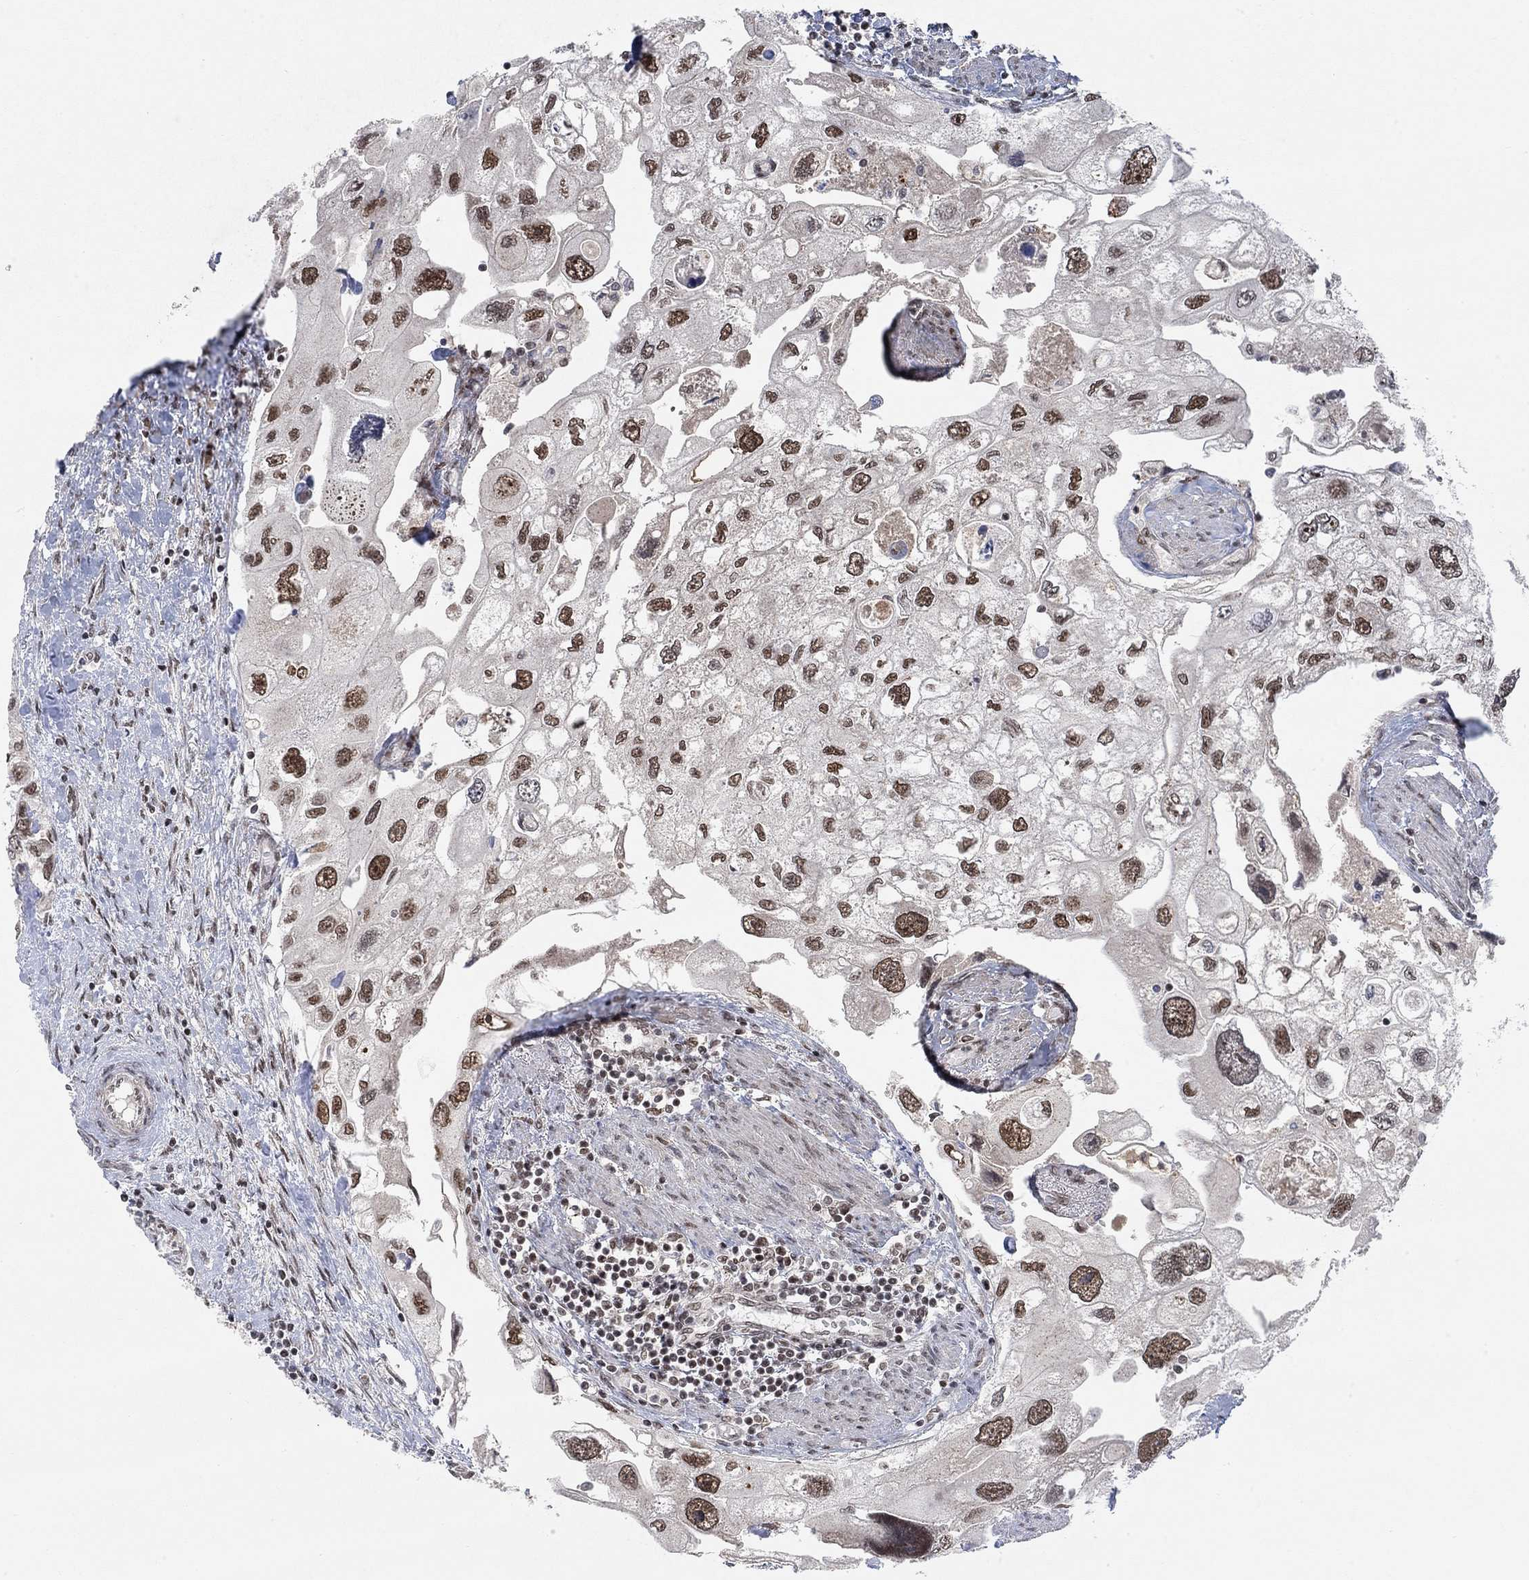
{"staining": {"intensity": "strong", "quantity": "25%-75%", "location": "nuclear"}, "tissue": "urothelial cancer", "cell_type": "Tumor cells", "image_type": "cancer", "snomed": [{"axis": "morphology", "description": "Urothelial carcinoma, High grade"}, {"axis": "topography", "description": "Urinary bladder"}], "caption": "The immunohistochemical stain shows strong nuclear expression in tumor cells of urothelial cancer tissue. (DAB (3,3'-diaminobenzidine) = brown stain, brightfield microscopy at high magnification).", "gene": "THAP8", "patient": {"sex": "male", "age": 59}}